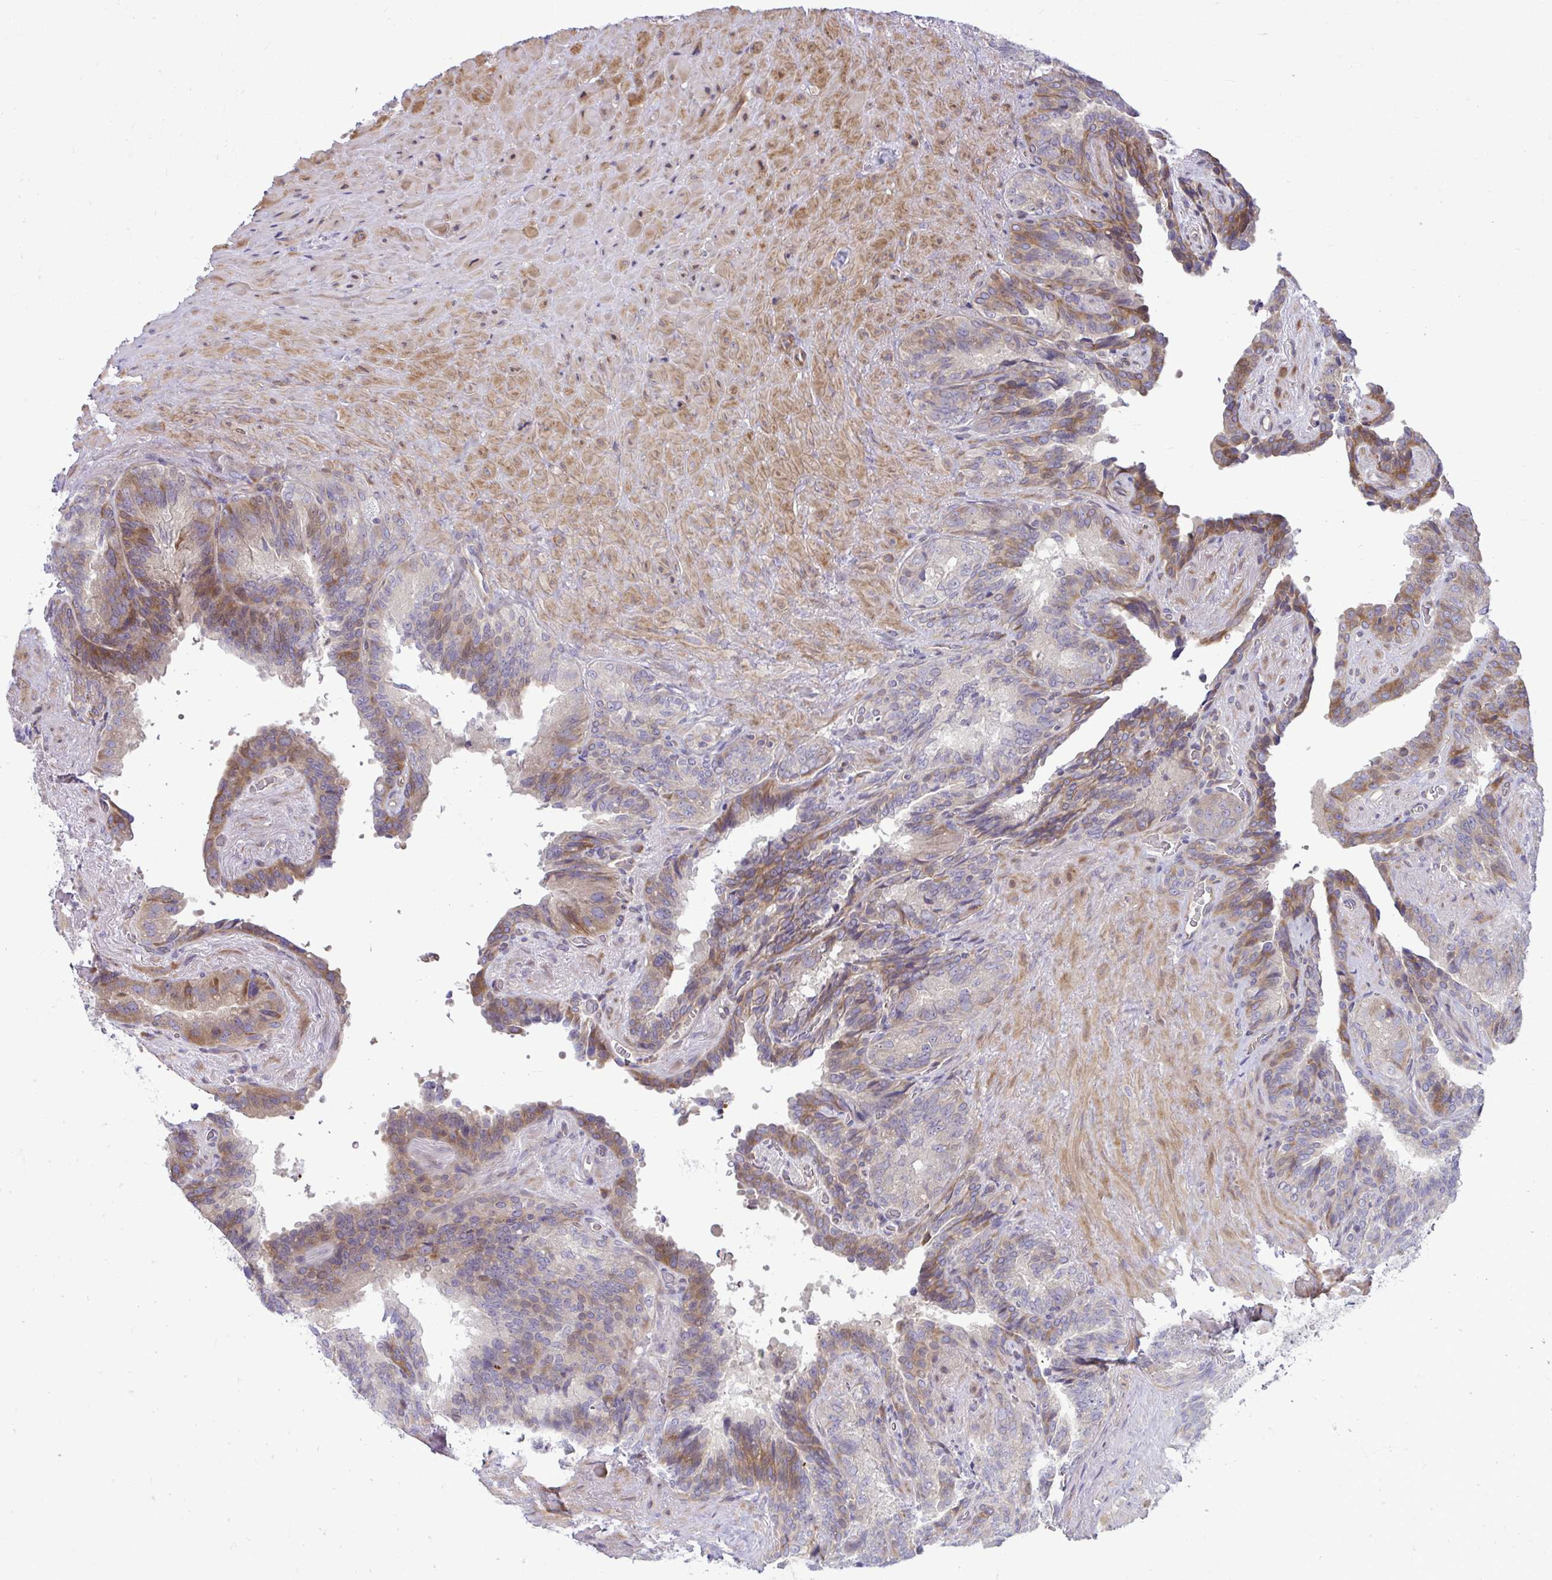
{"staining": {"intensity": "moderate", "quantity": "25%-75%", "location": "cytoplasmic/membranous"}, "tissue": "seminal vesicle", "cell_type": "Glandular cells", "image_type": "normal", "snomed": [{"axis": "morphology", "description": "Normal tissue, NOS"}, {"axis": "topography", "description": "Seminal veicle"}], "caption": "DAB immunohistochemical staining of benign human seminal vesicle shows moderate cytoplasmic/membranous protein staining in about 25%-75% of glandular cells.", "gene": "ZSCAN9", "patient": {"sex": "male", "age": 60}}